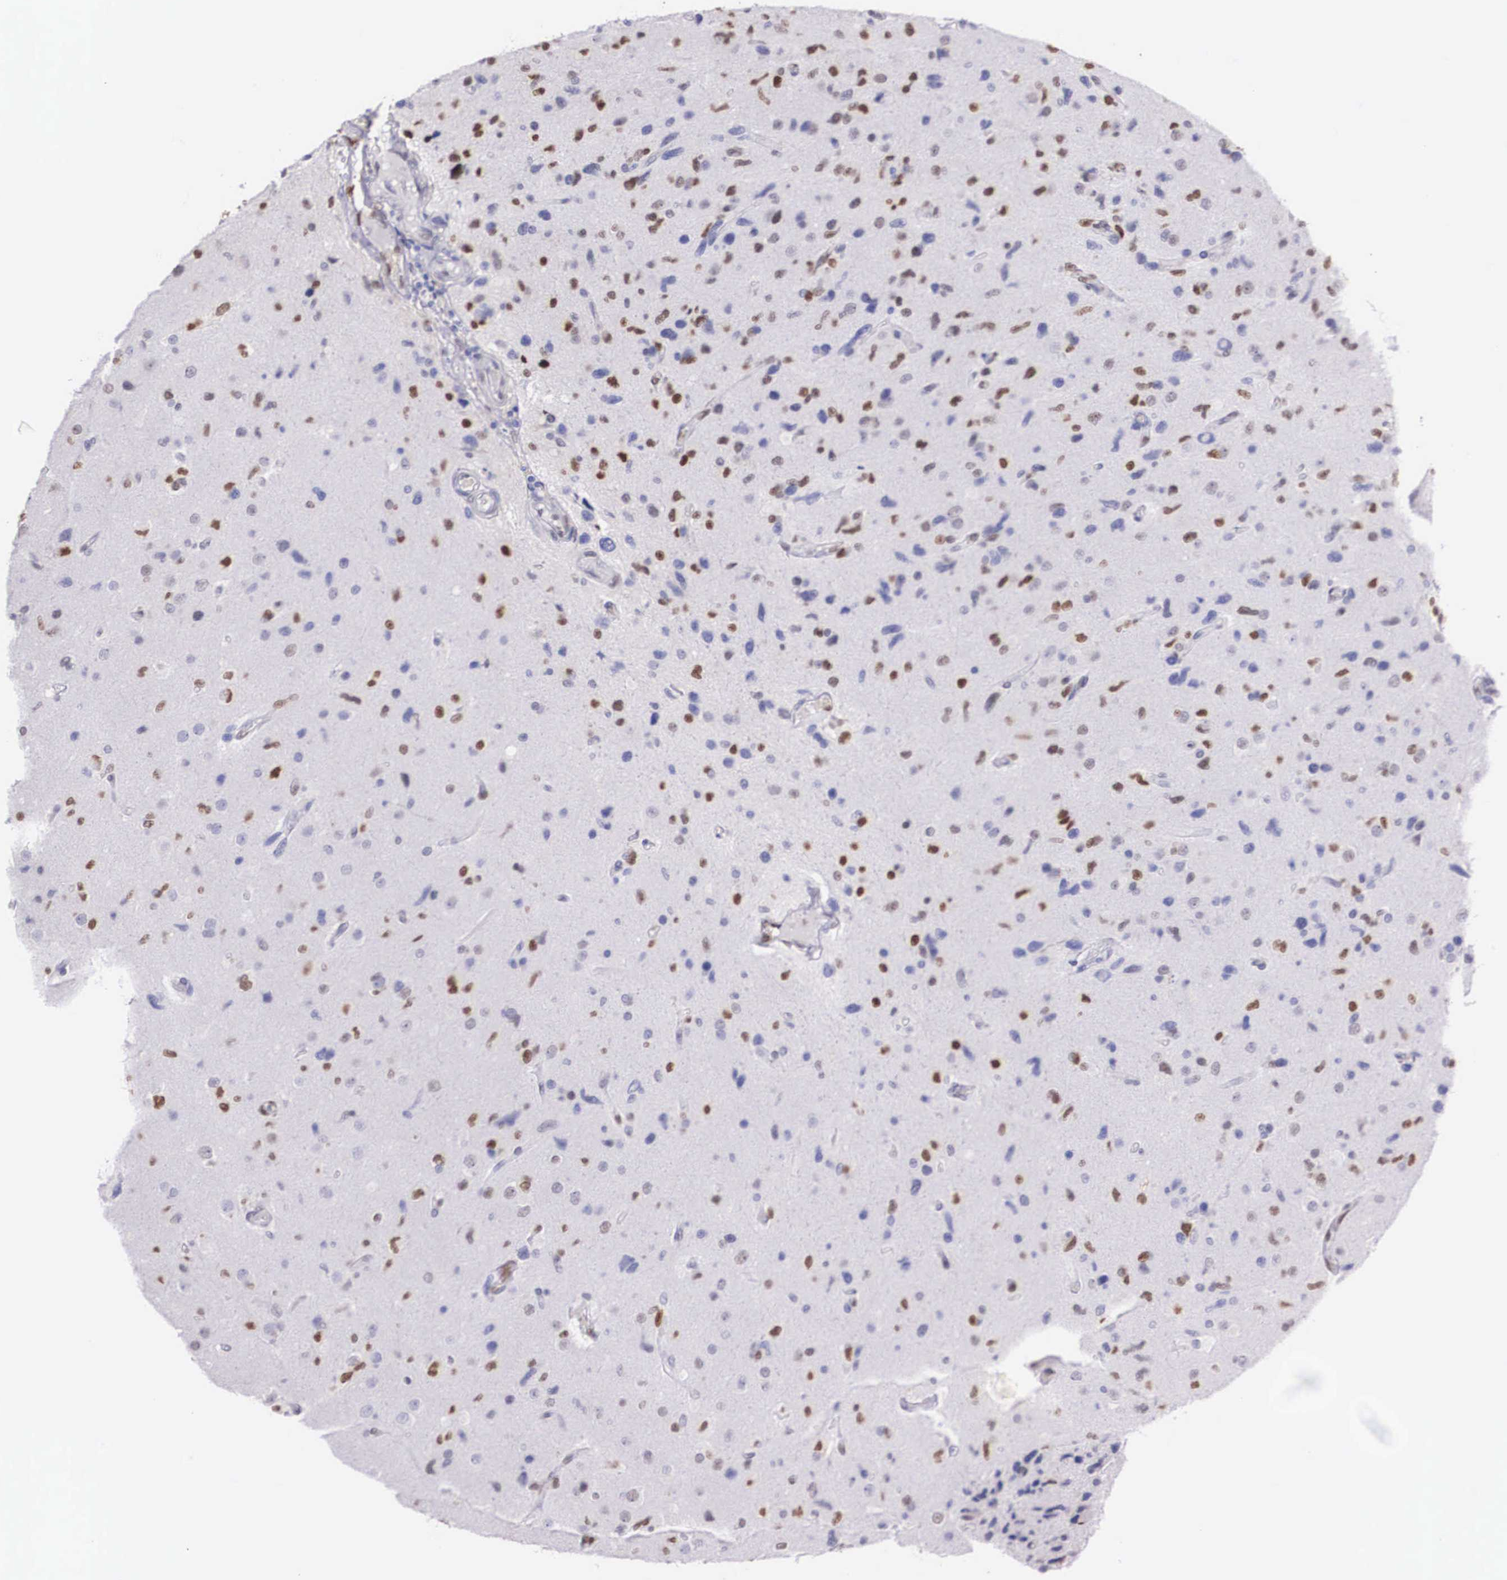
{"staining": {"intensity": "moderate", "quantity": "<25%", "location": "nuclear"}, "tissue": "glioma", "cell_type": "Tumor cells", "image_type": "cancer", "snomed": [{"axis": "morphology", "description": "Glioma, malignant, High grade"}, {"axis": "topography", "description": "Brain"}], "caption": "Protein staining shows moderate nuclear expression in approximately <25% of tumor cells in malignant high-grade glioma. The protein is stained brown, and the nuclei are stained in blue (DAB (3,3'-diaminobenzidine) IHC with brightfield microscopy, high magnification).", "gene": "HMGN5", "patient": {"sex": "male", "age": 77}}